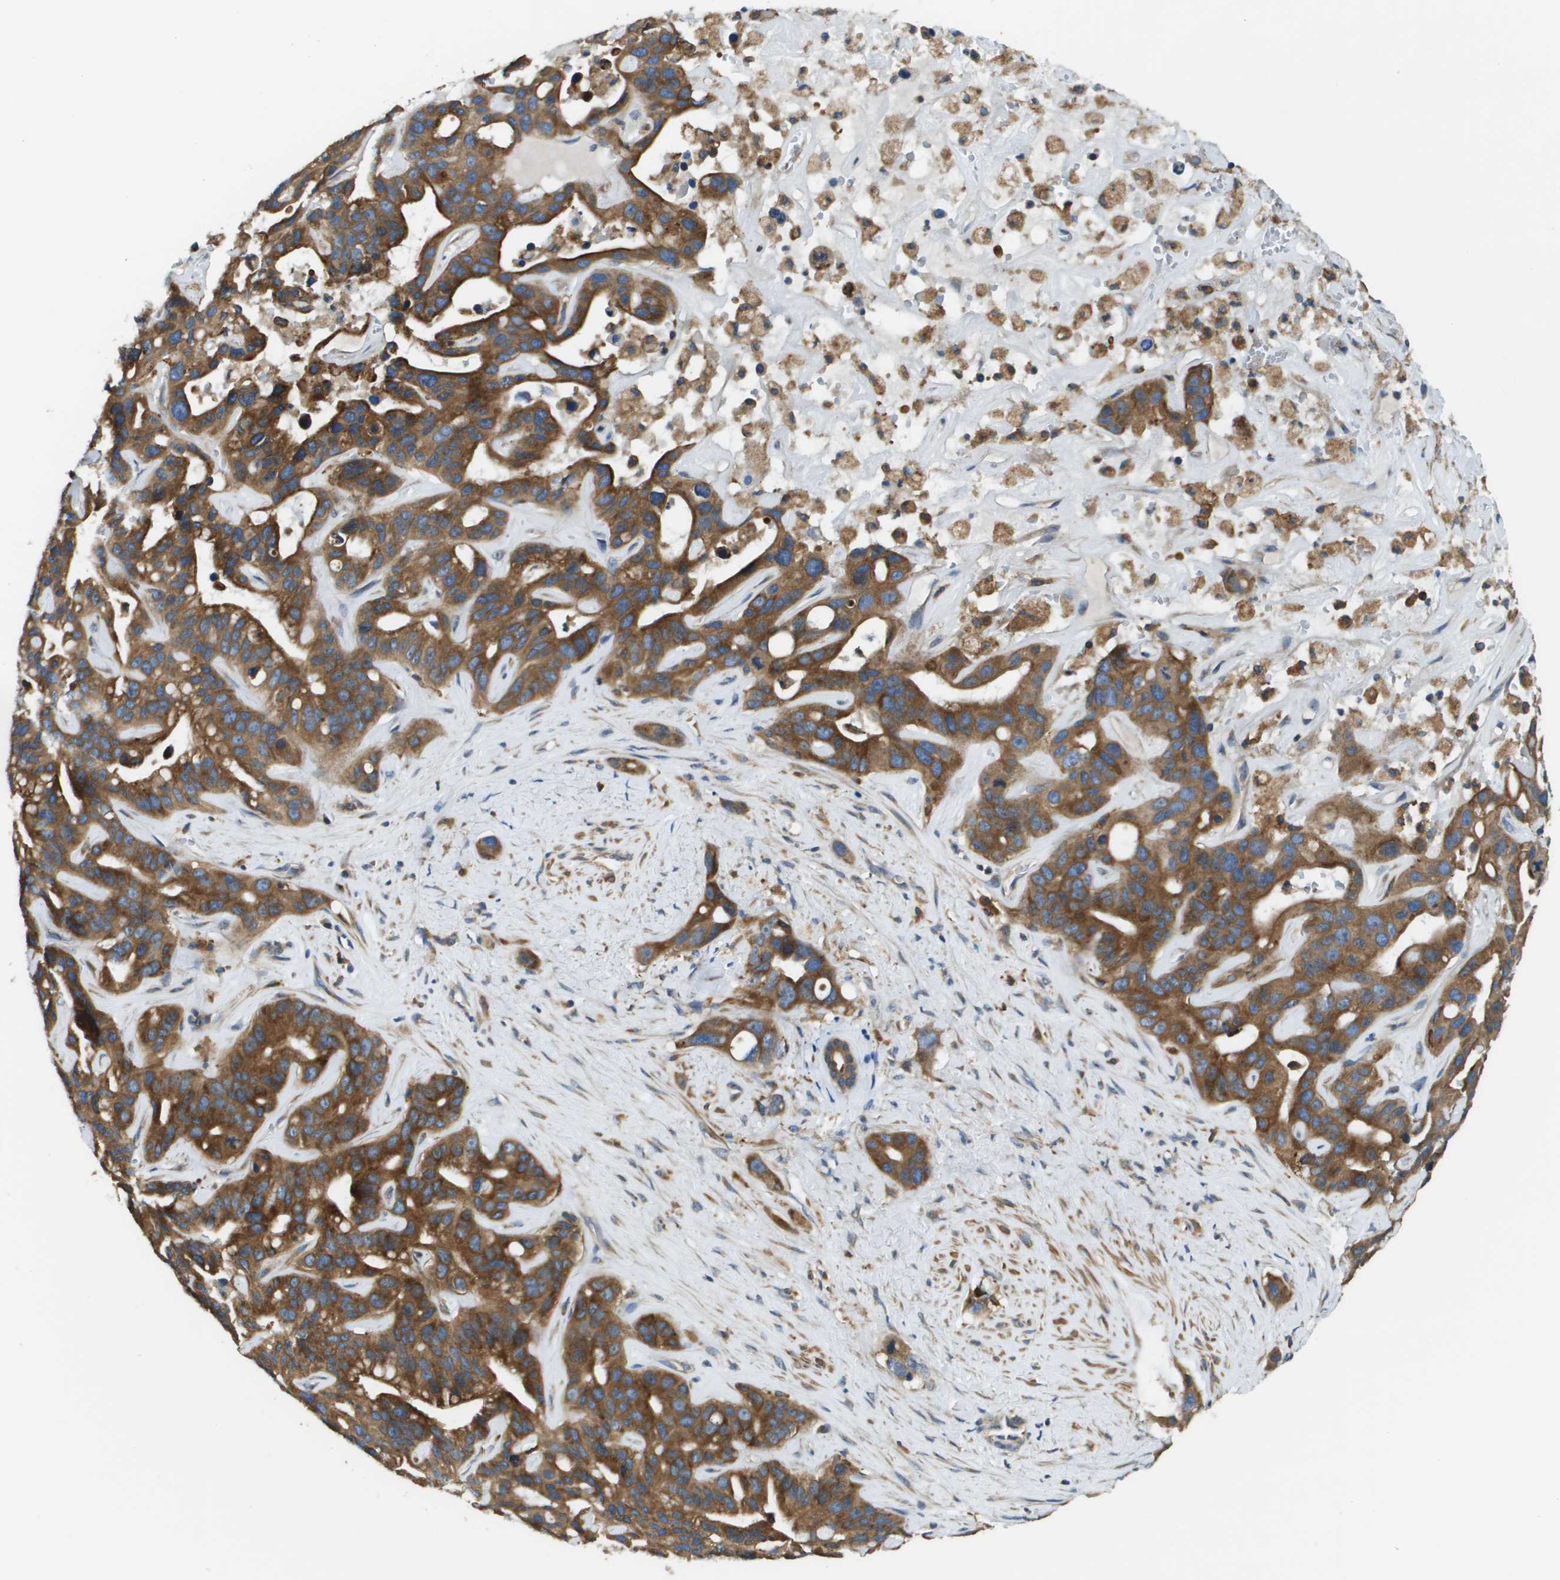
{"staining": {"intensity": "strong", "quantity": ">75%", "location": "cytoplasmic/membranous"}, "tissue": "liver cancer", "cell_type": "Tumor cells", "image_type": "cancer", "snomed": [{"axis": "morphology", "description": "Cholangiocarcinoma"}, {"axis": "topography", "description": "Liver"}], "caption": "Brown immunohistochemical staining in human liver cholangiocarcinoma demonstrates strong cytoplasmic/membranous expression in about >75% of tumor cells.", "gene": "CNPY3", "patient": {"sex": "female", "age": 65}}